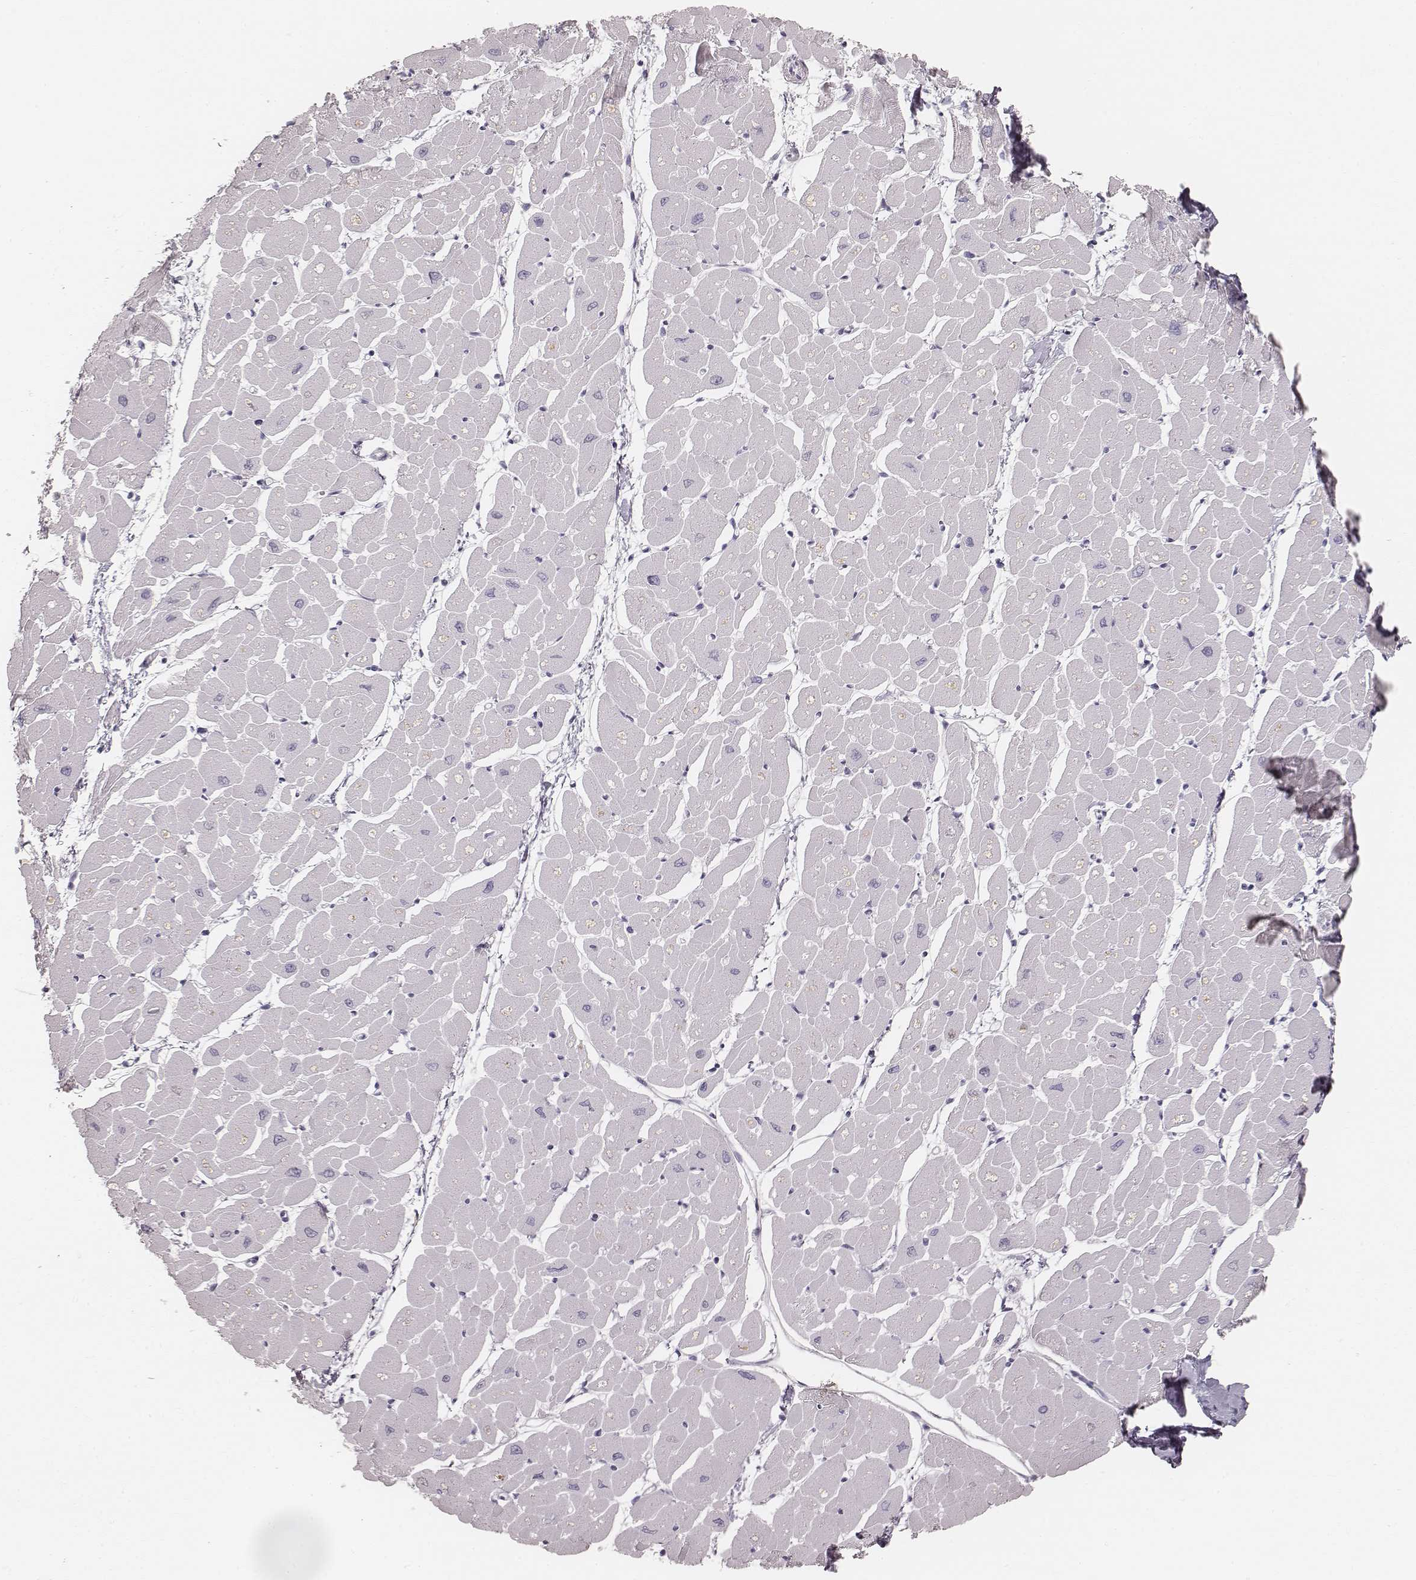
{"staining": {"intensity": "negative", "quantity": "none", "location": "none"}, "tissue": "heart muscle", "cell_type": "Cardiomyocytes", "image_type": "normal", "snomed": [{"axis": "morphology", "description": "Normal tissue, NOS"}, {"axis": "topography", "description": "Heart"}], "caption": "Immunohistochemical staining of unremarkable human heart muscle shows no significant expression in cardiomyocytes. (Brightfield microscopy of DAB immunohistochemistry (IHC) at high magnification).", "gene": "KRT34", "patient": {"sex": "male", "age": 57}}